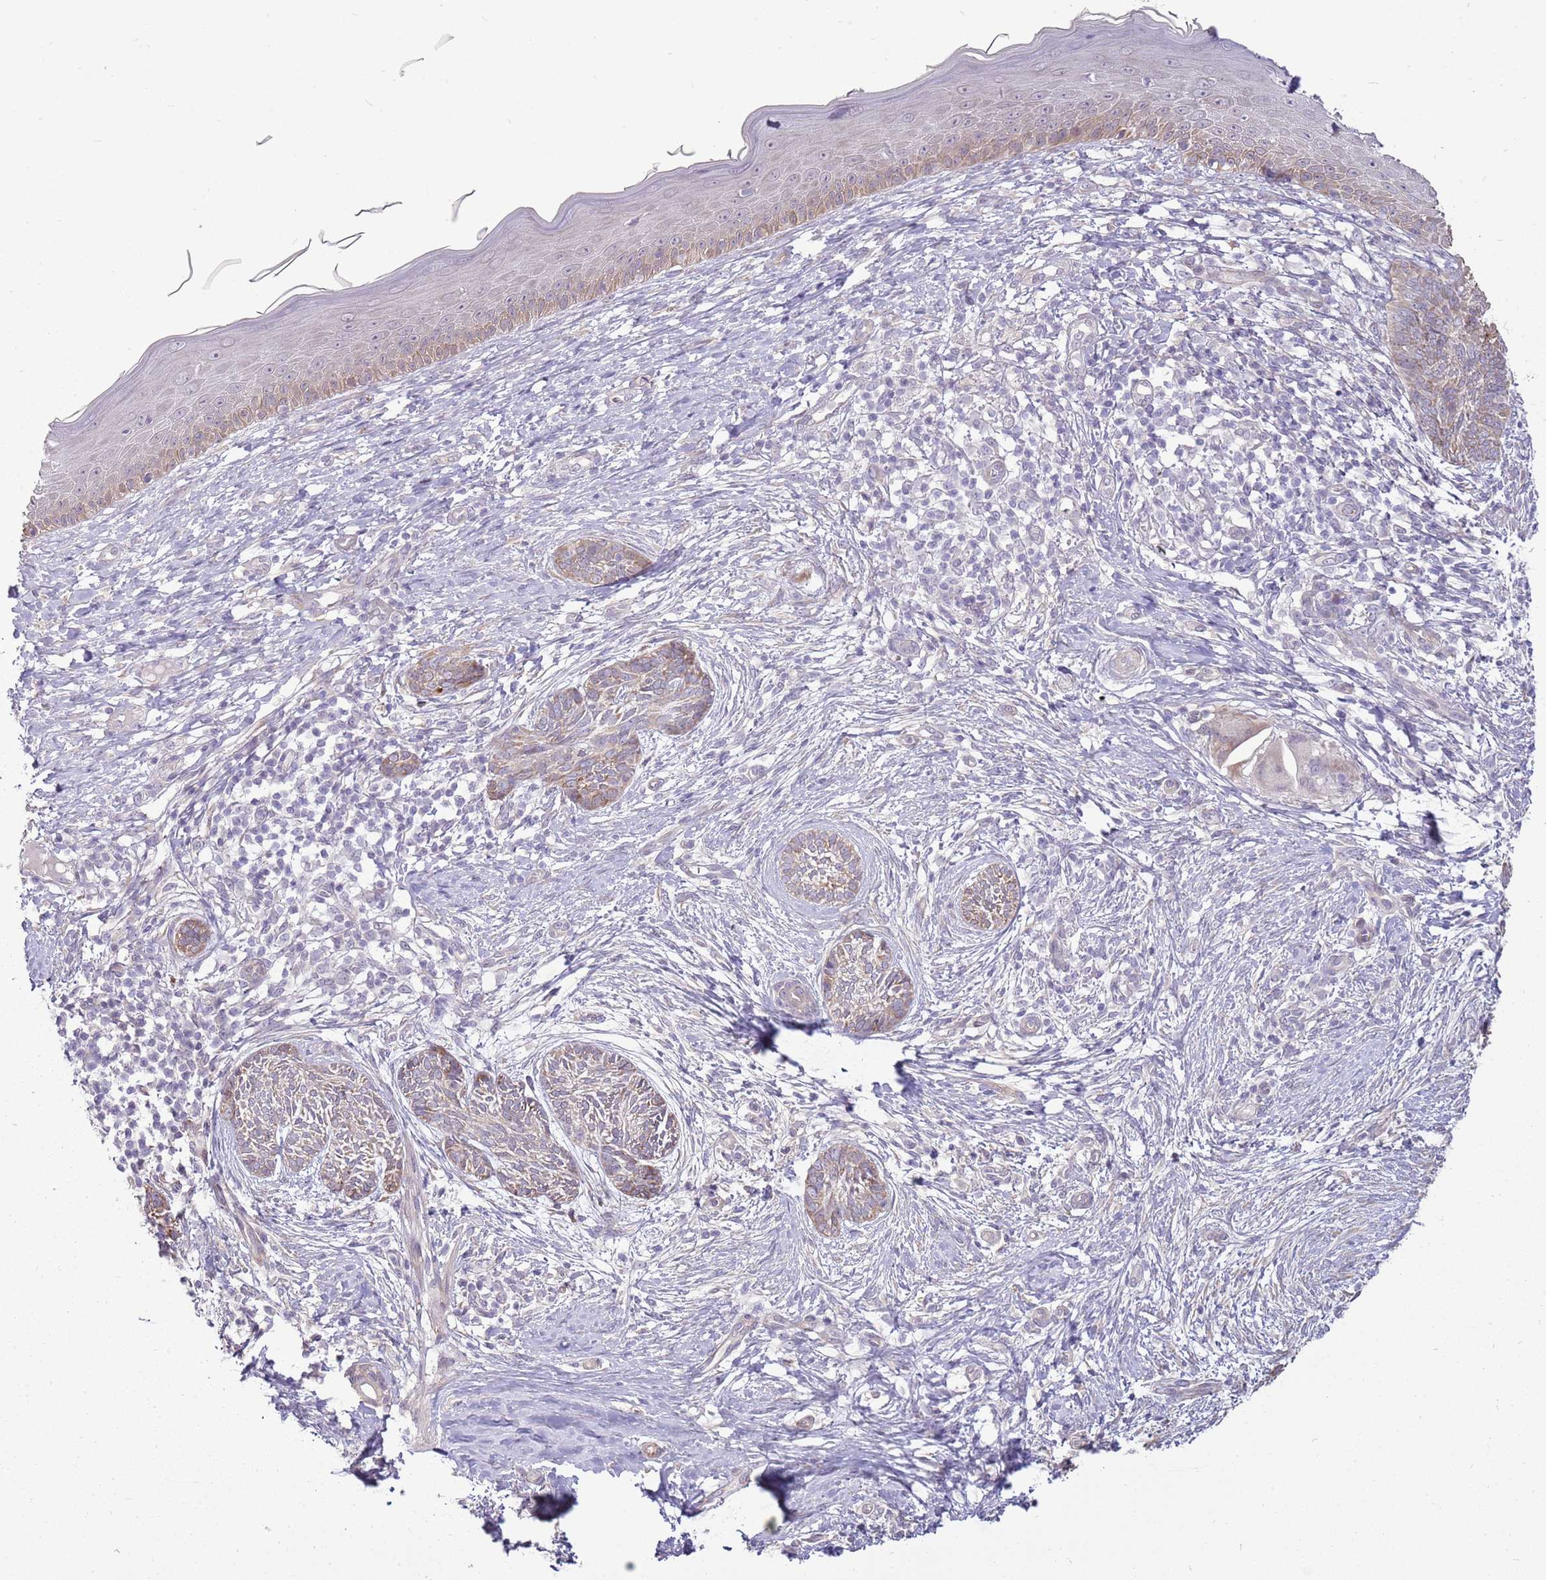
{"staining": {"intensity": "moderate", "quantity": ">75%", "location": "cytoplasmic/membranous"}, "tissue": "skin cancer", "cell_type": "Tumor cells", "image_type": "cancer", "snomed": [{"axis": "morphology", "description": "Basal cell carcinoma"}, {"axis": "topography", "description": "Skin"}], "caption": "Protein expression by IHC exhibits moderate cytoplasmic/membranous staining in about >75% of tumor cells in basal cell carcinoma (skin).", "gene": "UGGT2", "patient": {"sex": "male", "age": 73}}